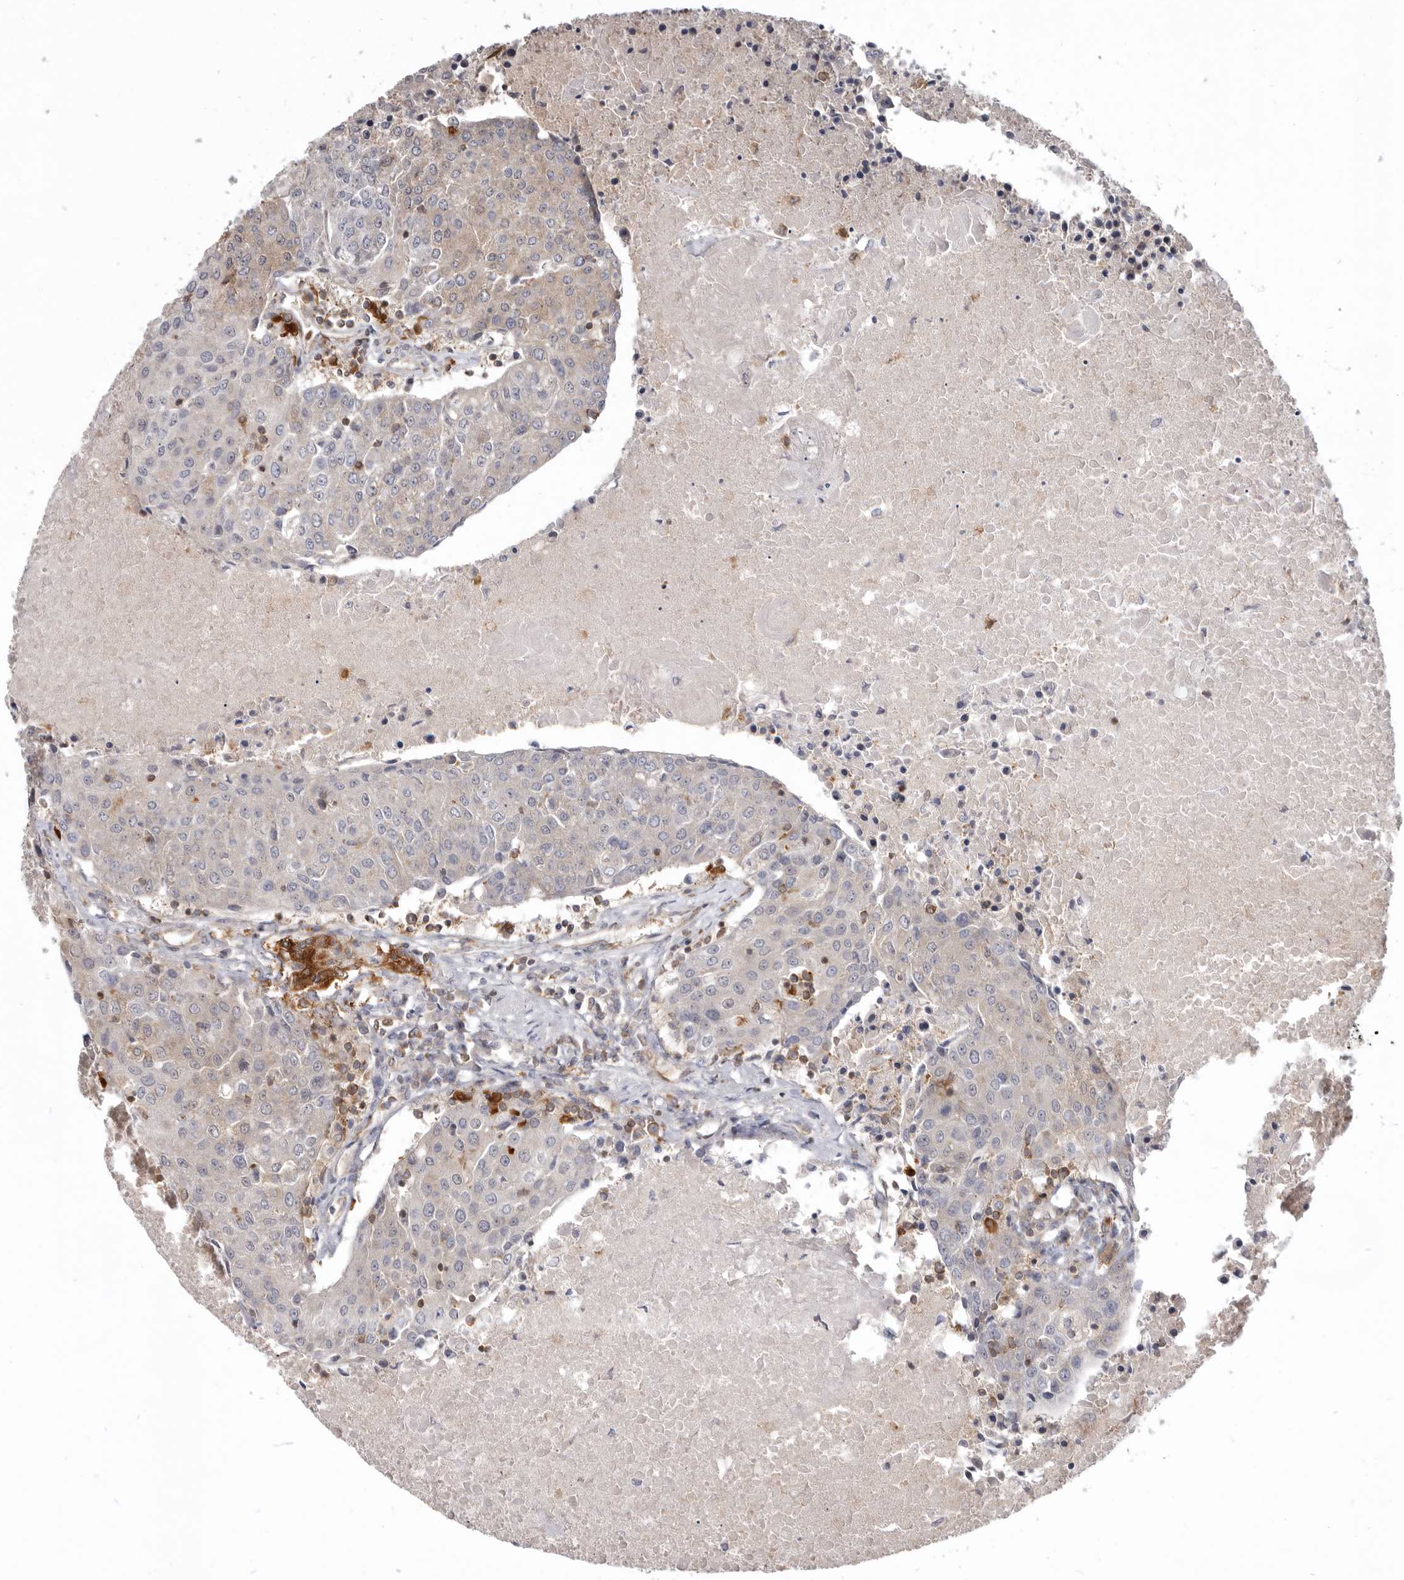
{"staining": {"intensity": "weak", "quantity": "<25%", "location": "cytoplasmic/membranous"}, "tissue": "urothelial cancer", "cell_type": "Tumor cells", "image_type": "cancer", "snomed": [{"axis": "morphology", "description": "Urothelial carcinoma, High grade"}, {"axis": "topography", "description": "Urinary bladder"}], "caption": "There is no significant staining in tumor cells of urothelial cancer.", "gene": "CBL", "patient": {"sex": "female", "age": 85}}